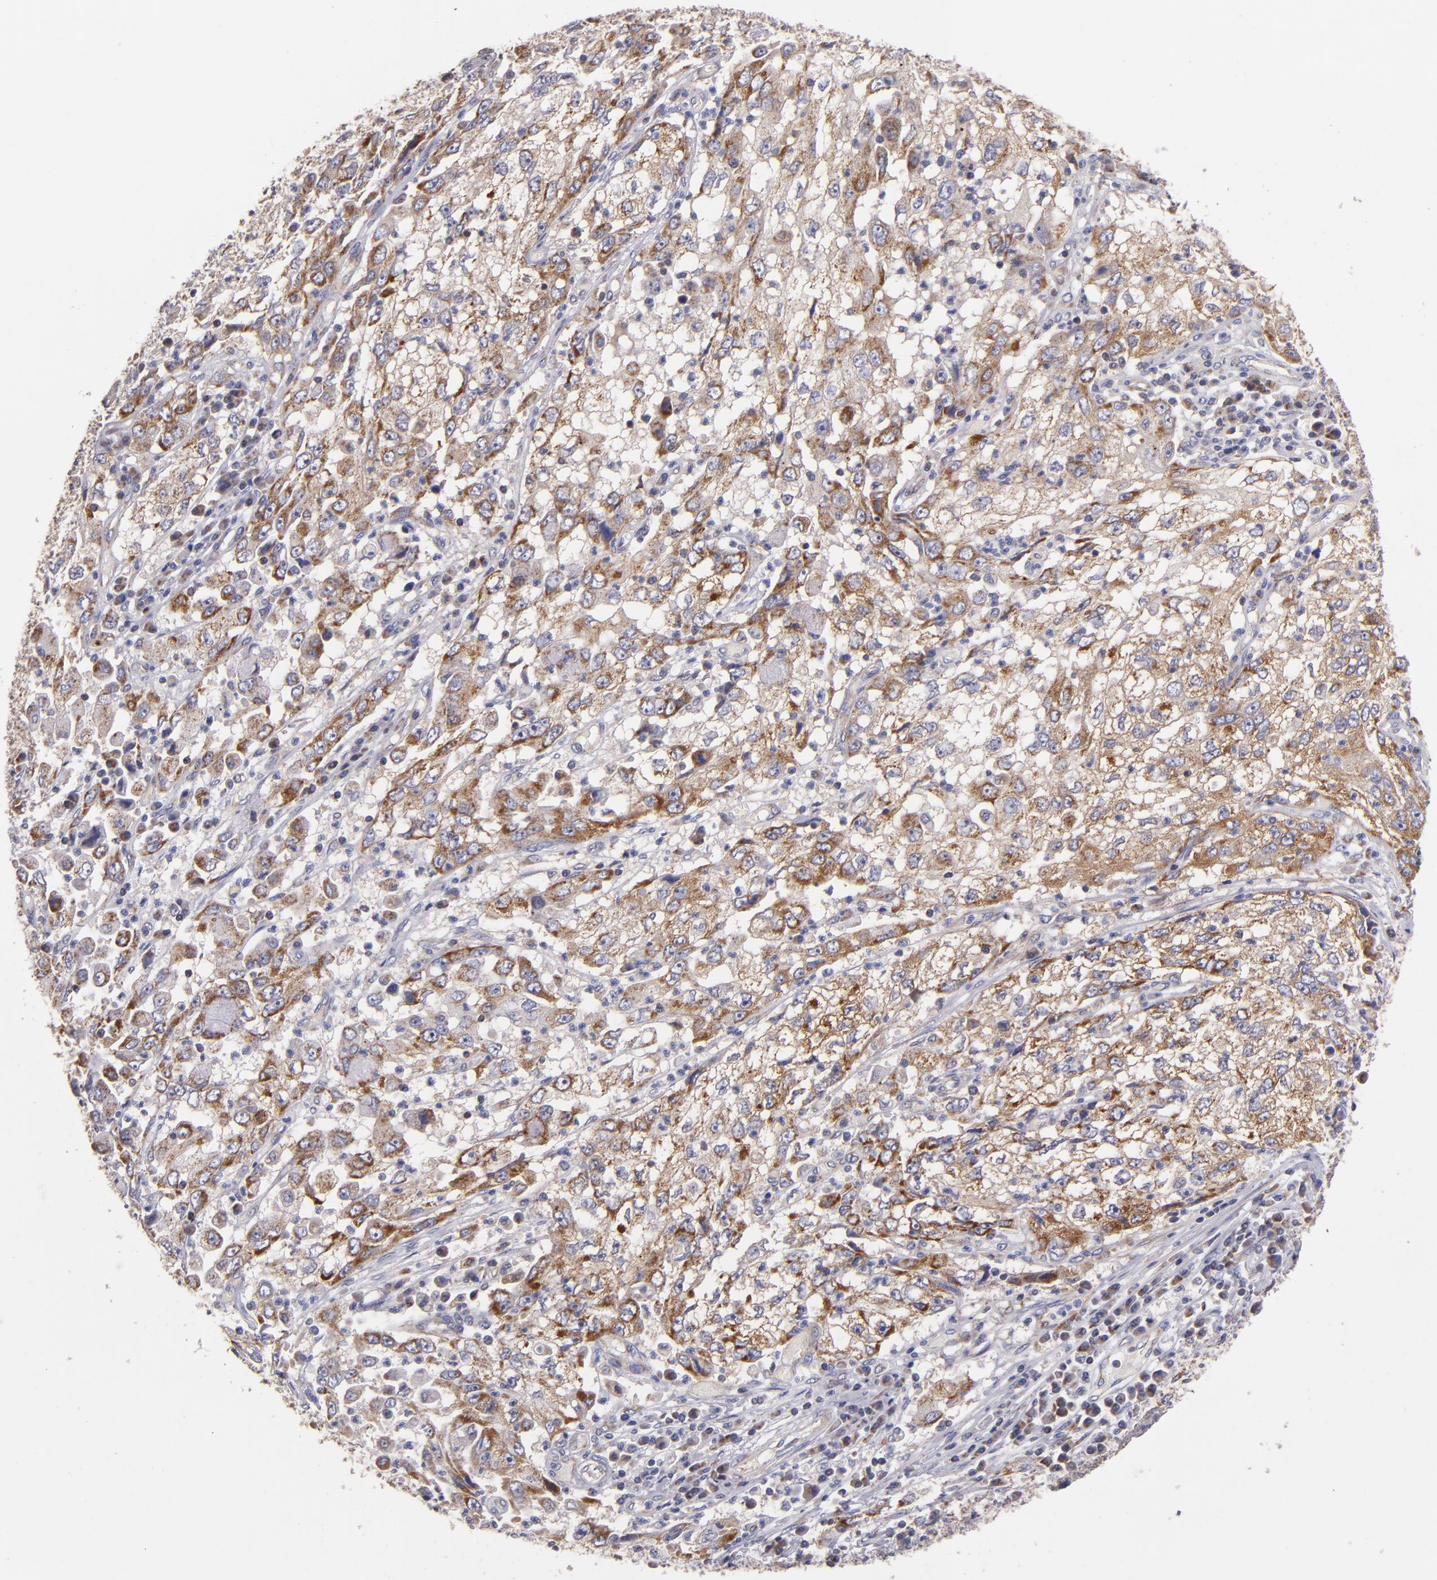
{"staining": {"intensity": "moderate", "quantity": ">75%", "location": "cytoplasmic/membranous"}, "tissue": "cervical cancer", "cell_type": "Tumor cells", "image_type": "cancer", "snomed": [{"axis": "morphology", "description": "Squamous cell carcinoma, NOS"}, {"axis": "topography", "description": "Cervix"}], "caption": "Moderate cytoplasmic/membranous positivity for a protein is seen in approximately >75% of tumor cells of squamous cell carcinoma (cervical) using immunohistochemistry.", "gene": "CLTA", "patient": {"sex": "female", "age": 36}}